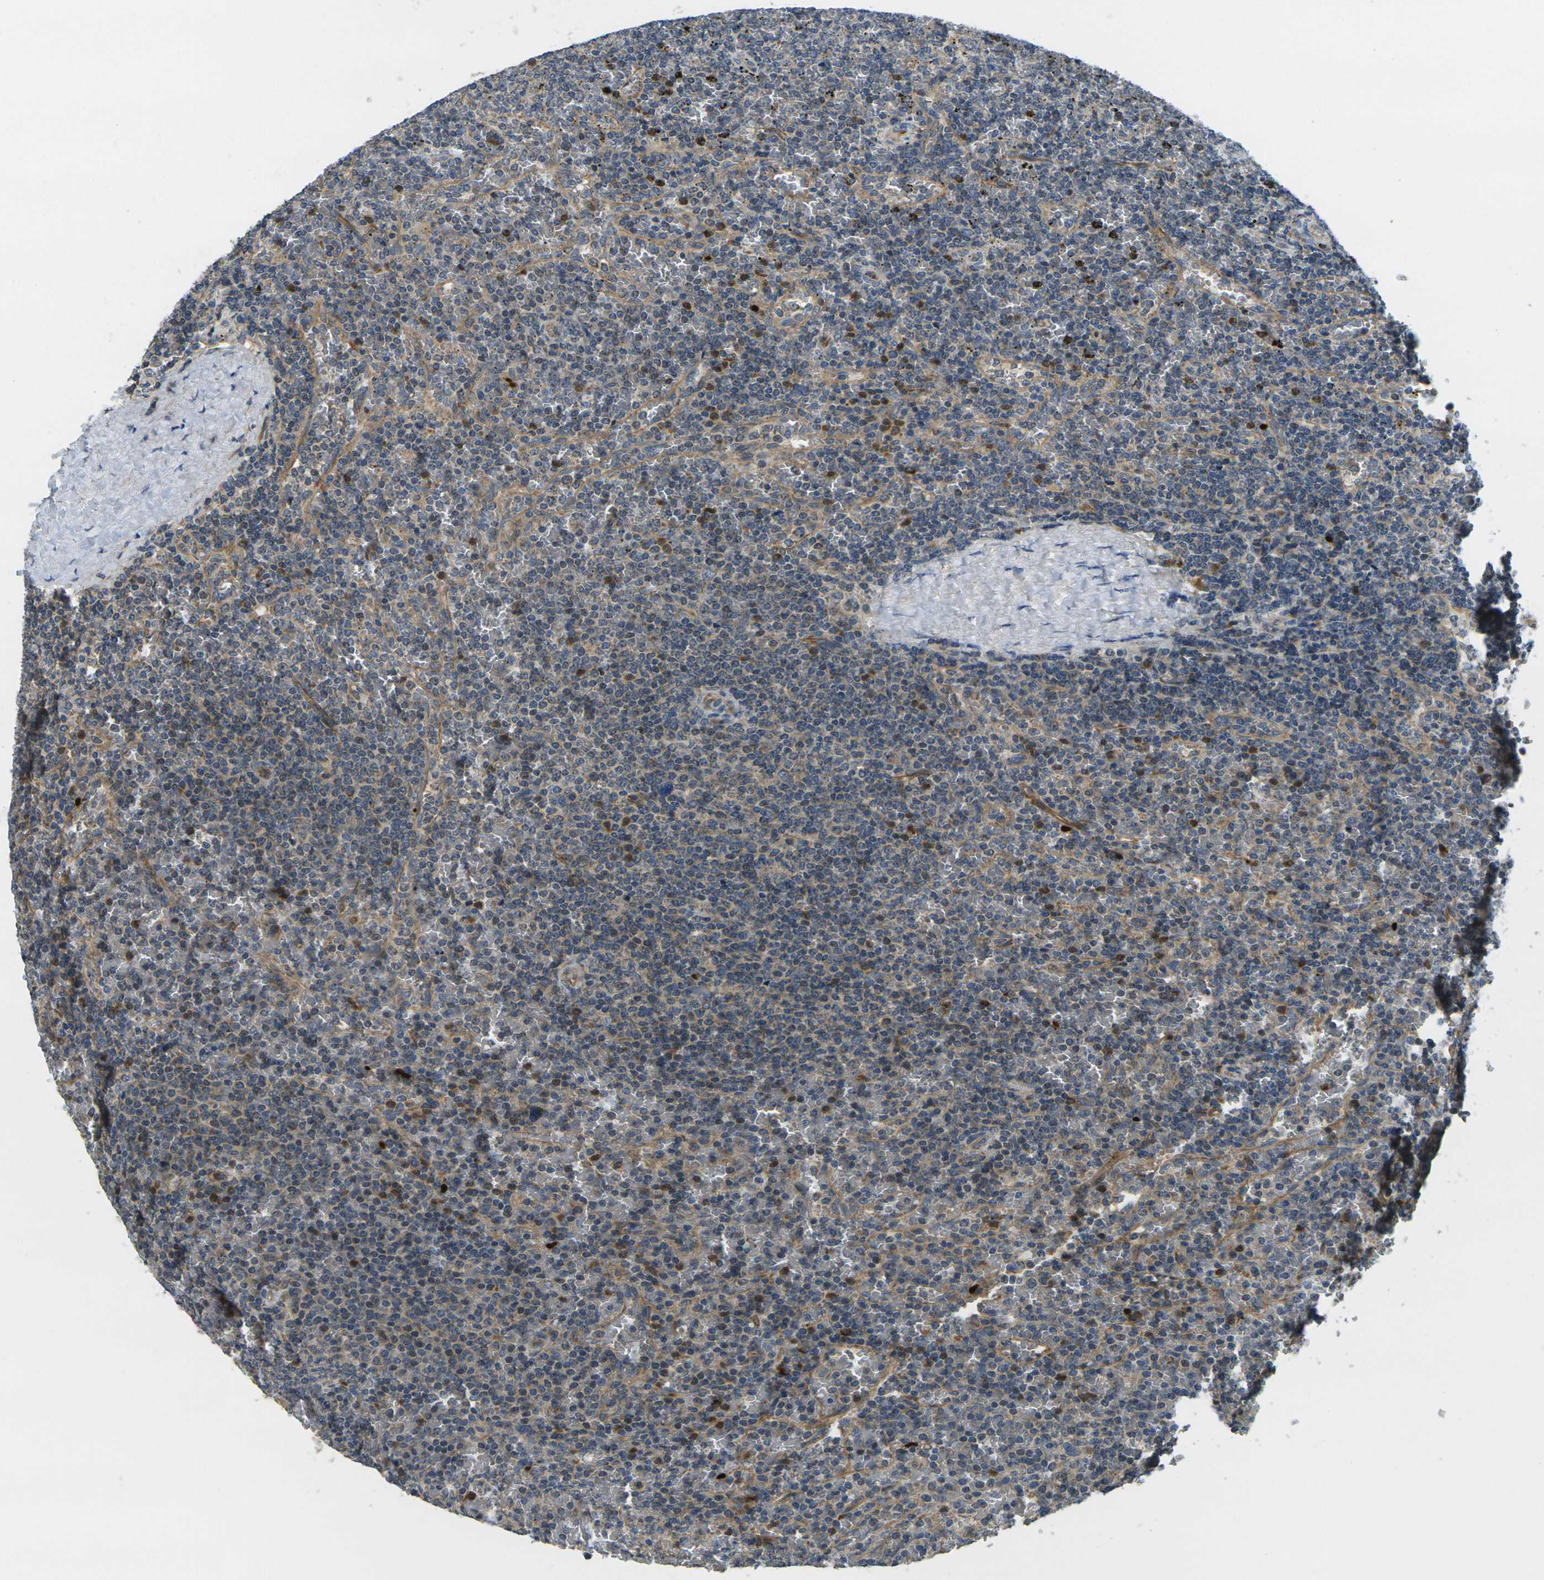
{"staining": {"intensity": "moderate", "quantity": "25%-75%", "location": "cytoplasmic/membranous"}, "tissue": "lymphoma", "cell_type": "Tumor cells", "image_type": "cancer", "snomed": [{"axis": "morphology", "description": "Malignant lymphoma, non-Hodgkin's type, Low grade"}, {"axis": "topography", "description": "Spleen"}], "caption": "Immunohistochemical staining of human lymphoma shows moderate cytoplasmic/membranous protein positivity in about 25%-75% of tumor cells. The staining was performed using DAB to visualize the protein expression in brown, while the nuclei were stained in blue with hematoxylin (Magnification: 20x).", "gene": "MINAR2", "patient": {"sex": "female", "age": 77}}